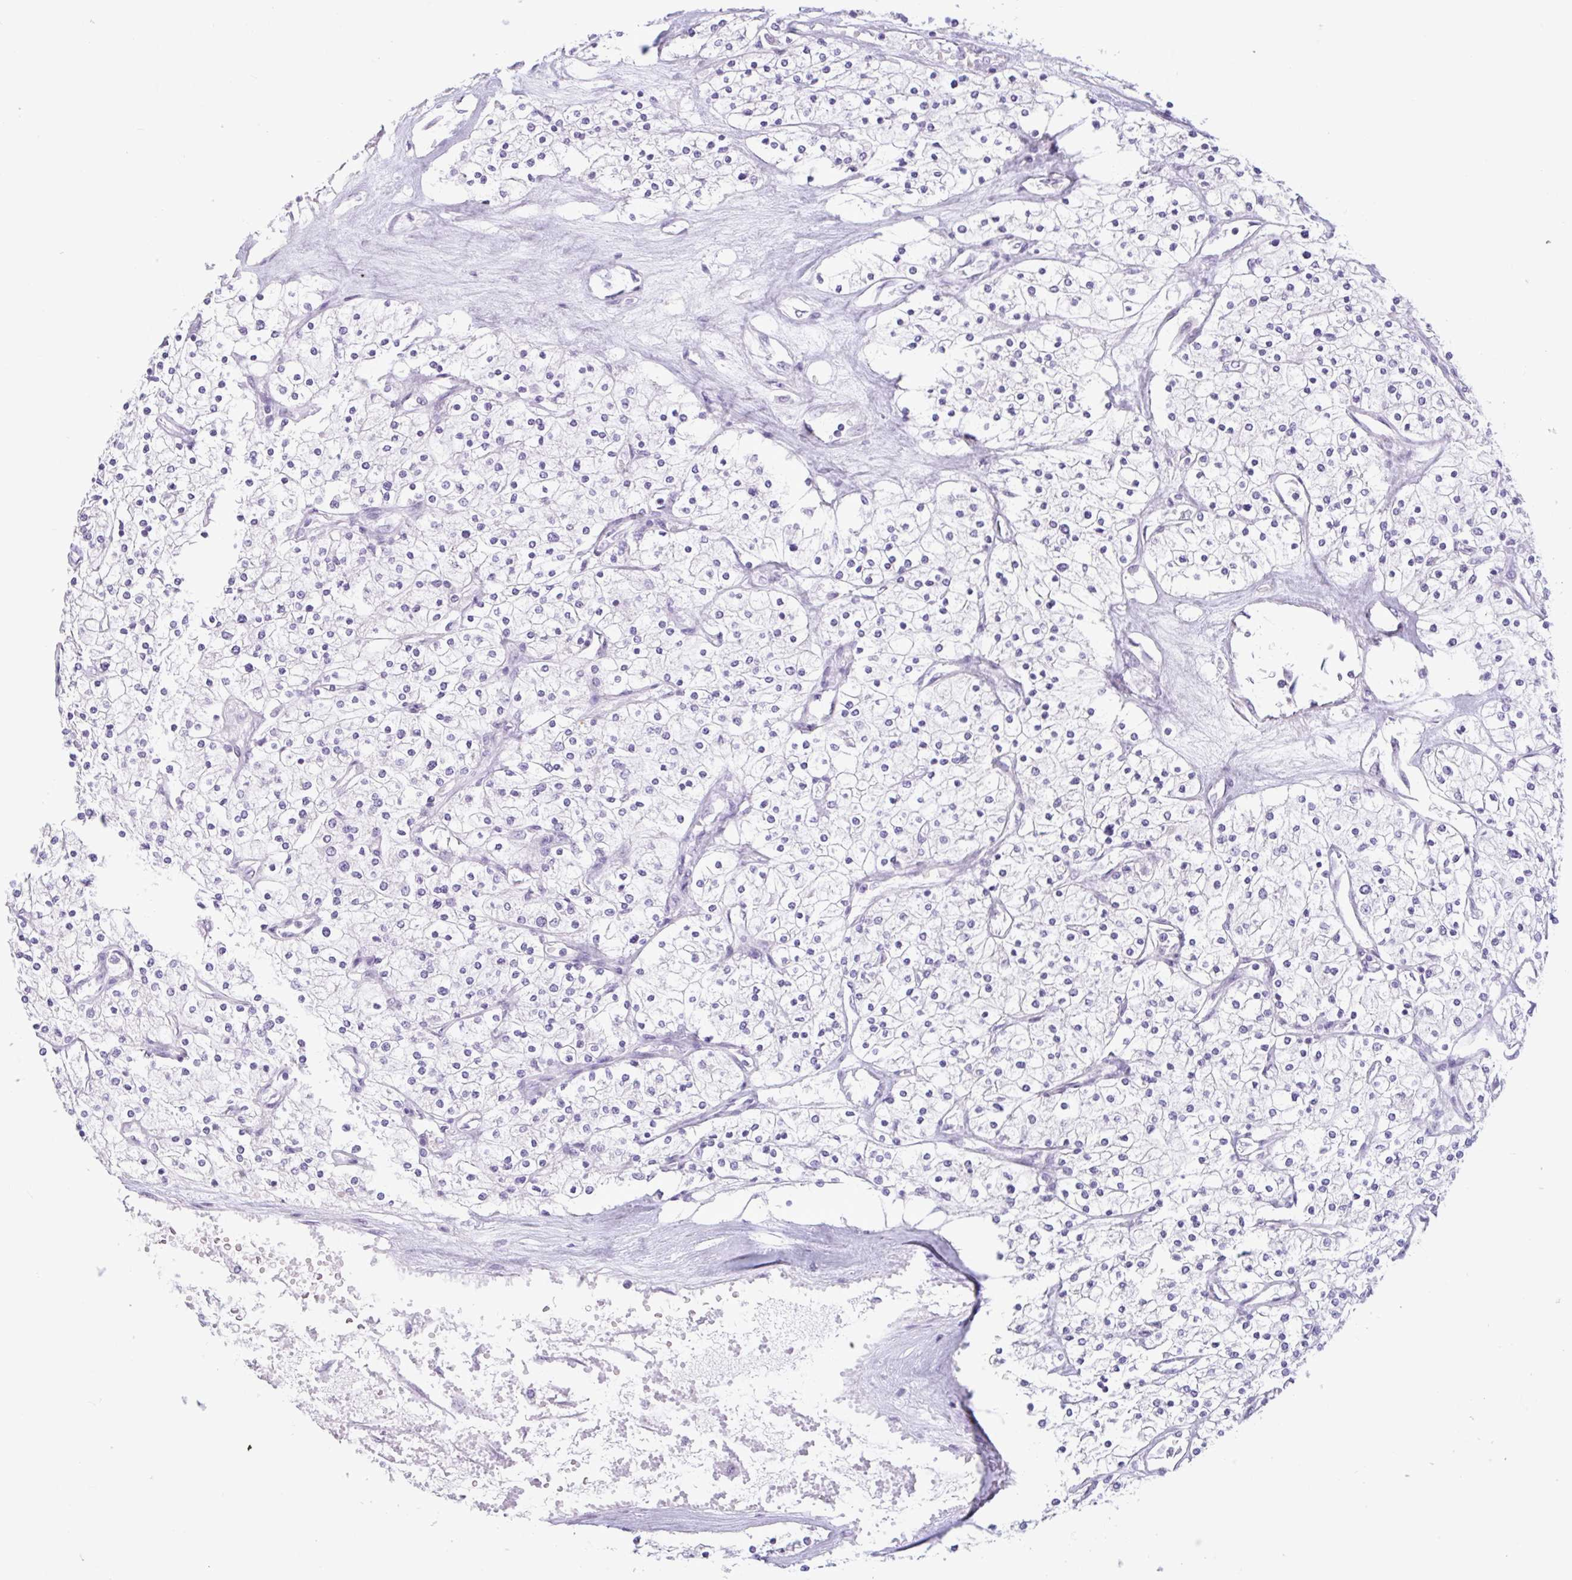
{"staining": {"intensity": "negative", "quantity": "none", "location": "none"}, "tissue": "renal cancer", "cell_type": "Tumor cells", "image_type": "cancer", "snomed": [{"axis": "morphology", "description": "Adenocarcinoma, NOS"}, {"axis": "topography", "description": "Kidney"}], "caption": "Tumor cells show no significant staining in adenocarcinoma (renal). (Brightfield microscopy of DAB (3,3'-diaminobenzidine) immunohistochemistry at high magnification).", "gene": "CTSE", "patient": {"sex": "male", "age": 80}}